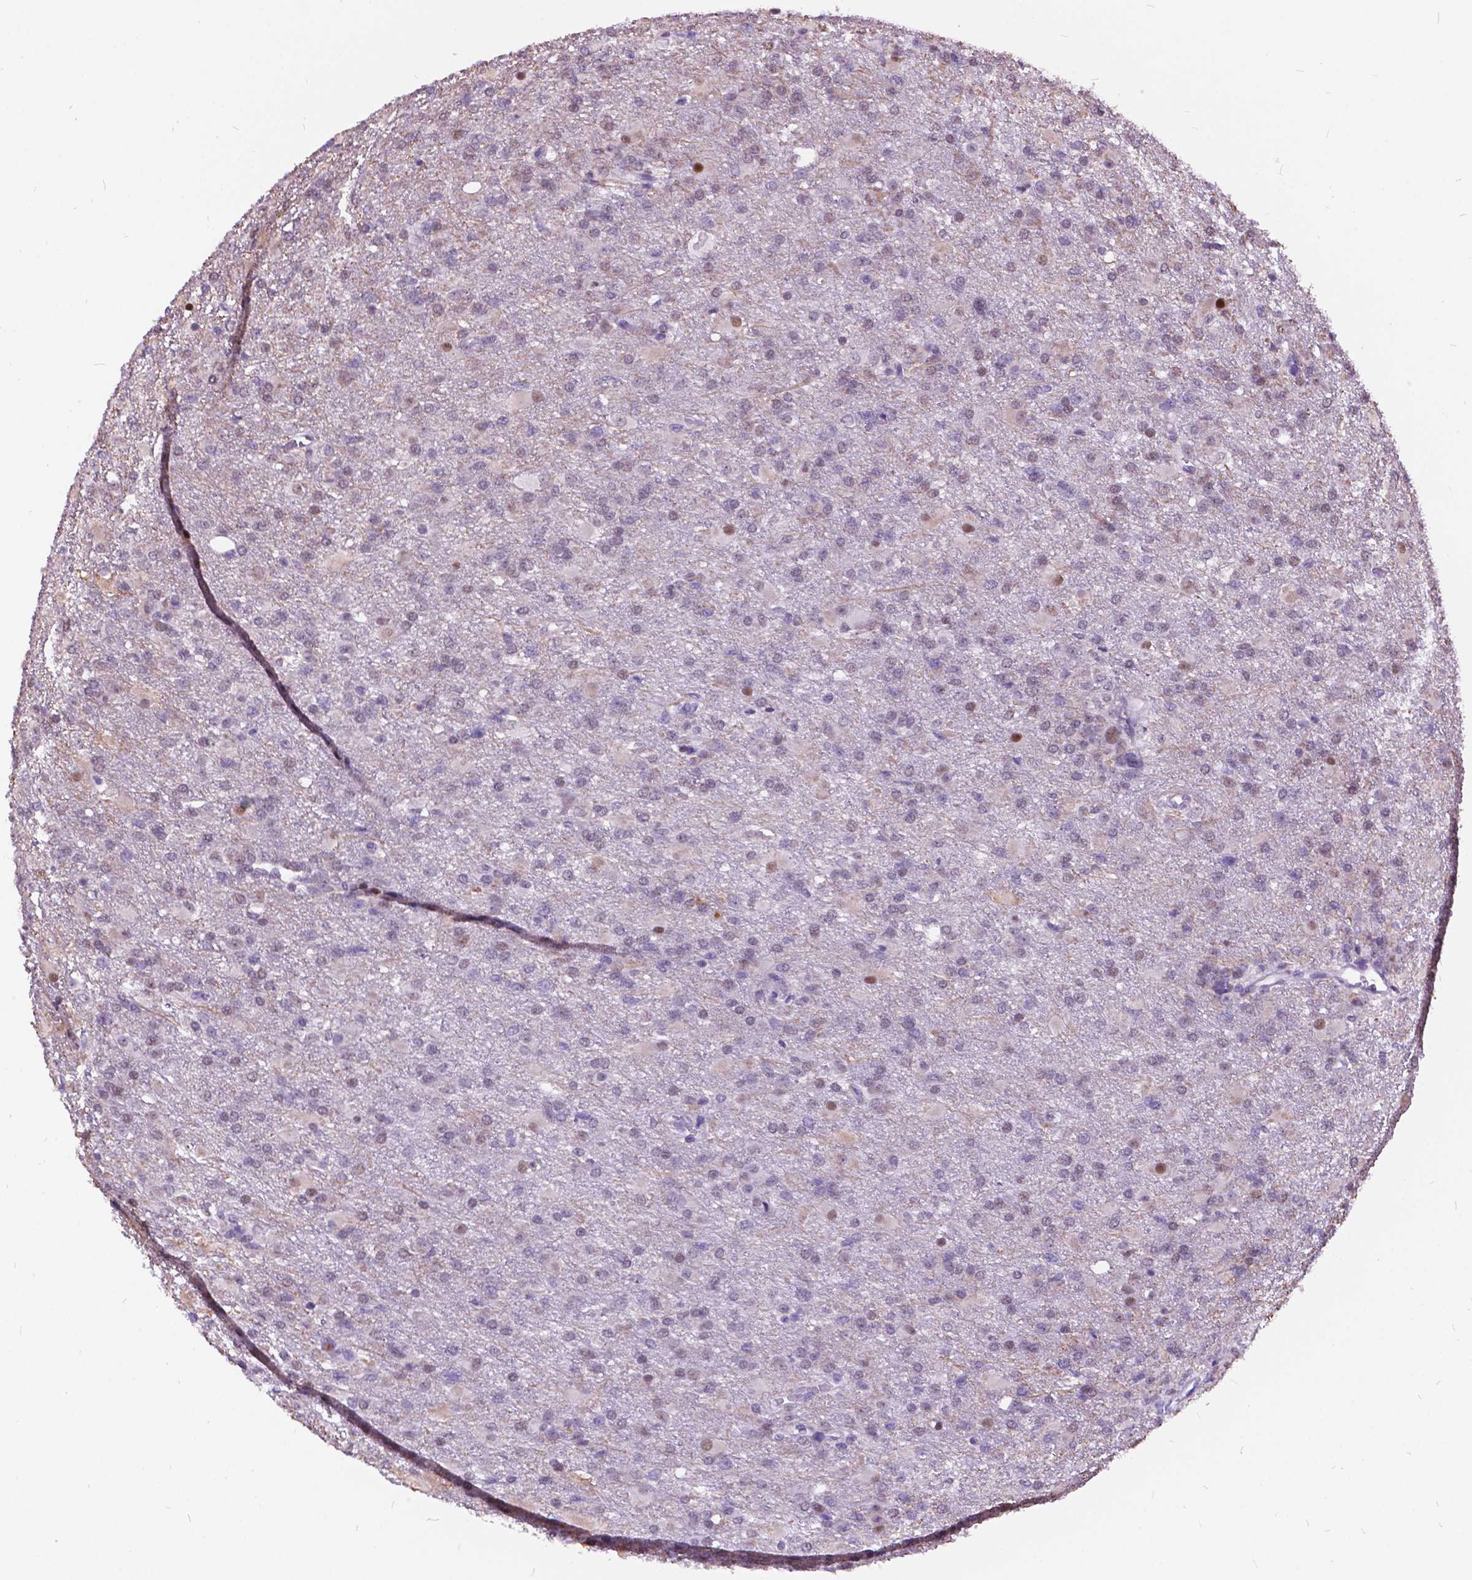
{"staining": {"intensity": "weak", "quantity": "<25%", "location": "nuclear"}, "tissue": "glioma", "cell_type": "Tumor cells", "image_type": "cancer", "snomed": [{"axis": "morphology", "description": "Glioma, malignant, High grade"}, {"axis": "topography", "description": "Brain"}], "caption": "Histopathology image shows no significant protein expression in tumor cells of malignant high-grade glioma.", "gene": "DPF3", "patient": {"sex": "male", "age": 68}}